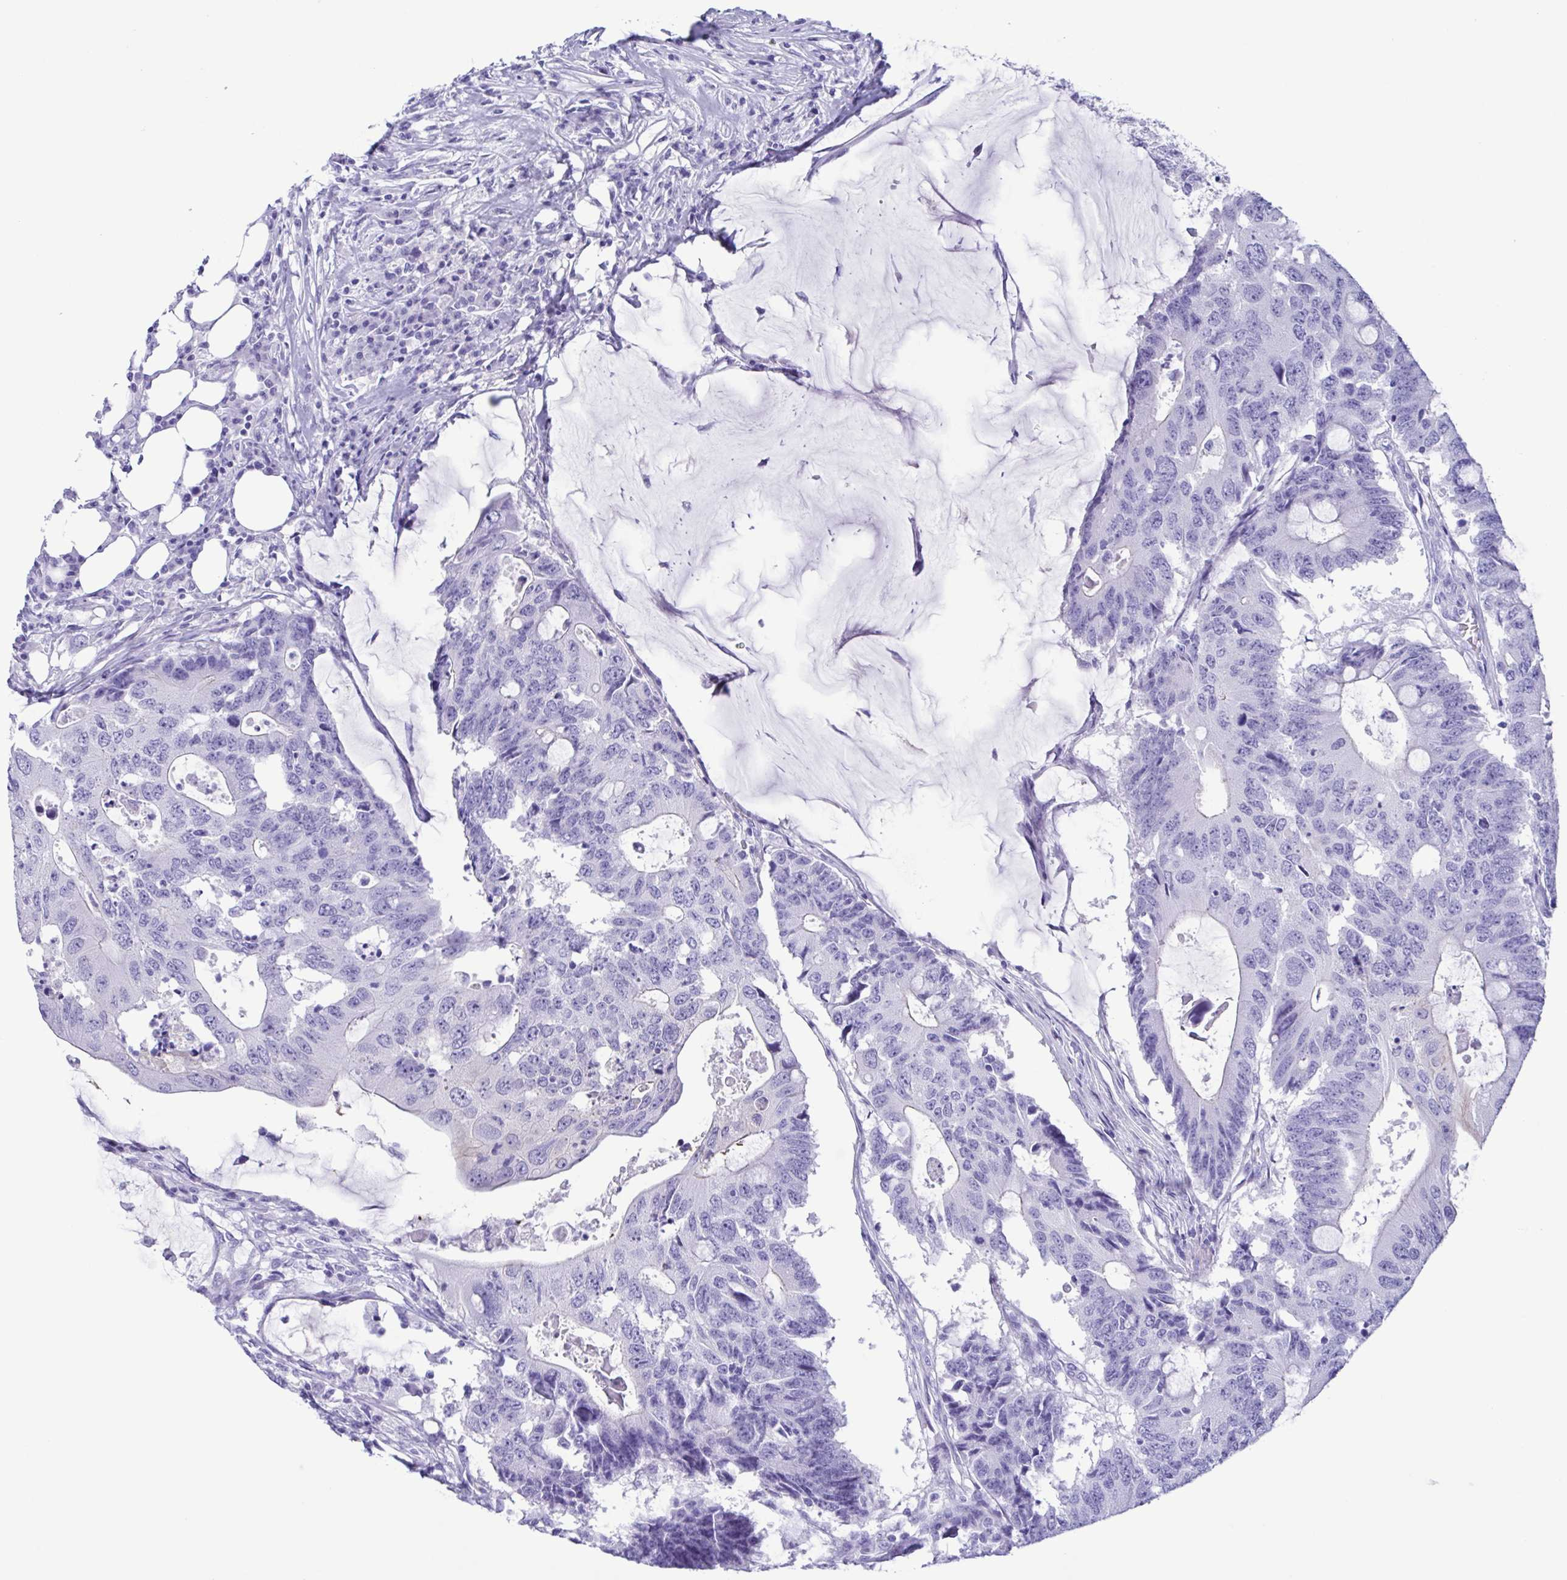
{"staining": {"intensity": "negative", "quantity": "none", "location": "none"}, "tissue": "colorectal cancer", "cell_type": "Tumor cells", "image_type": "cancer", "snomed": [{"axis": "morphology", "description": "Adenocarcinoma, NOS"}, {"axis": "topography", "description": "Colon"}], "caption": "Immunohistochemistry (IHC) of adenocarcinoma (colorectal) demonstrates no positivity in tumor cells. (Brightfield microscopy of DAB IHC at high magnification).", "gene": "TSPY2", "patient": {"sex": "male", "age": 71}}